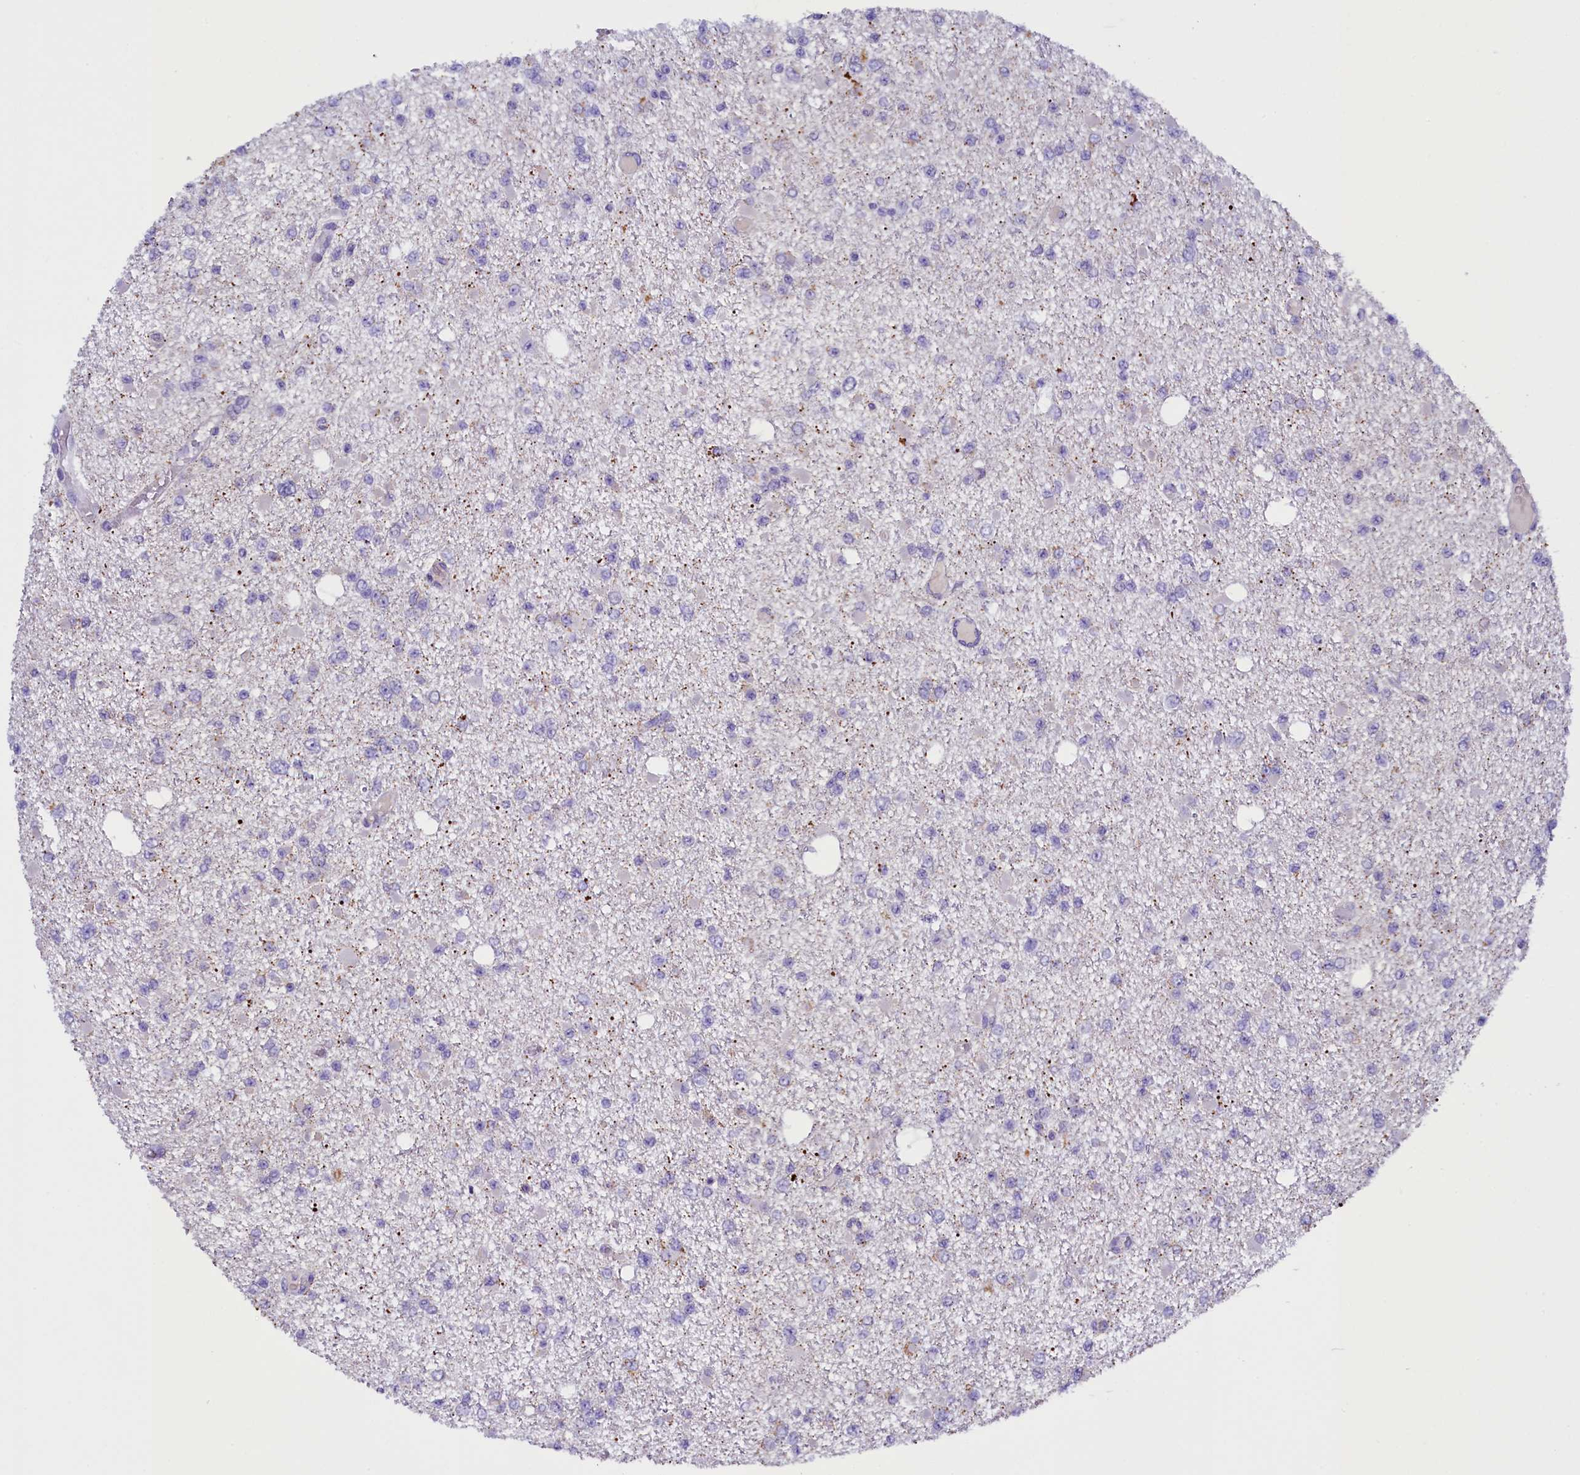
{"staining": {"intensity": "negative", "quantity": "none", "location": "none"}, "tissue": "glioma", "cell_type": "Tumor cells", "image_type": "cancer", "snomed": [{"axis": "morphology", "description": "Glioma, malignant, Low grade"}, {"axis": "topography", "description": "Brain"}], "caption": "IHC histopathology image of glioma stained for a protein (brown), which shows no staining in tumor cells.", "gene": "RTTN", "patient": {"sex": "female", "age": 22}}